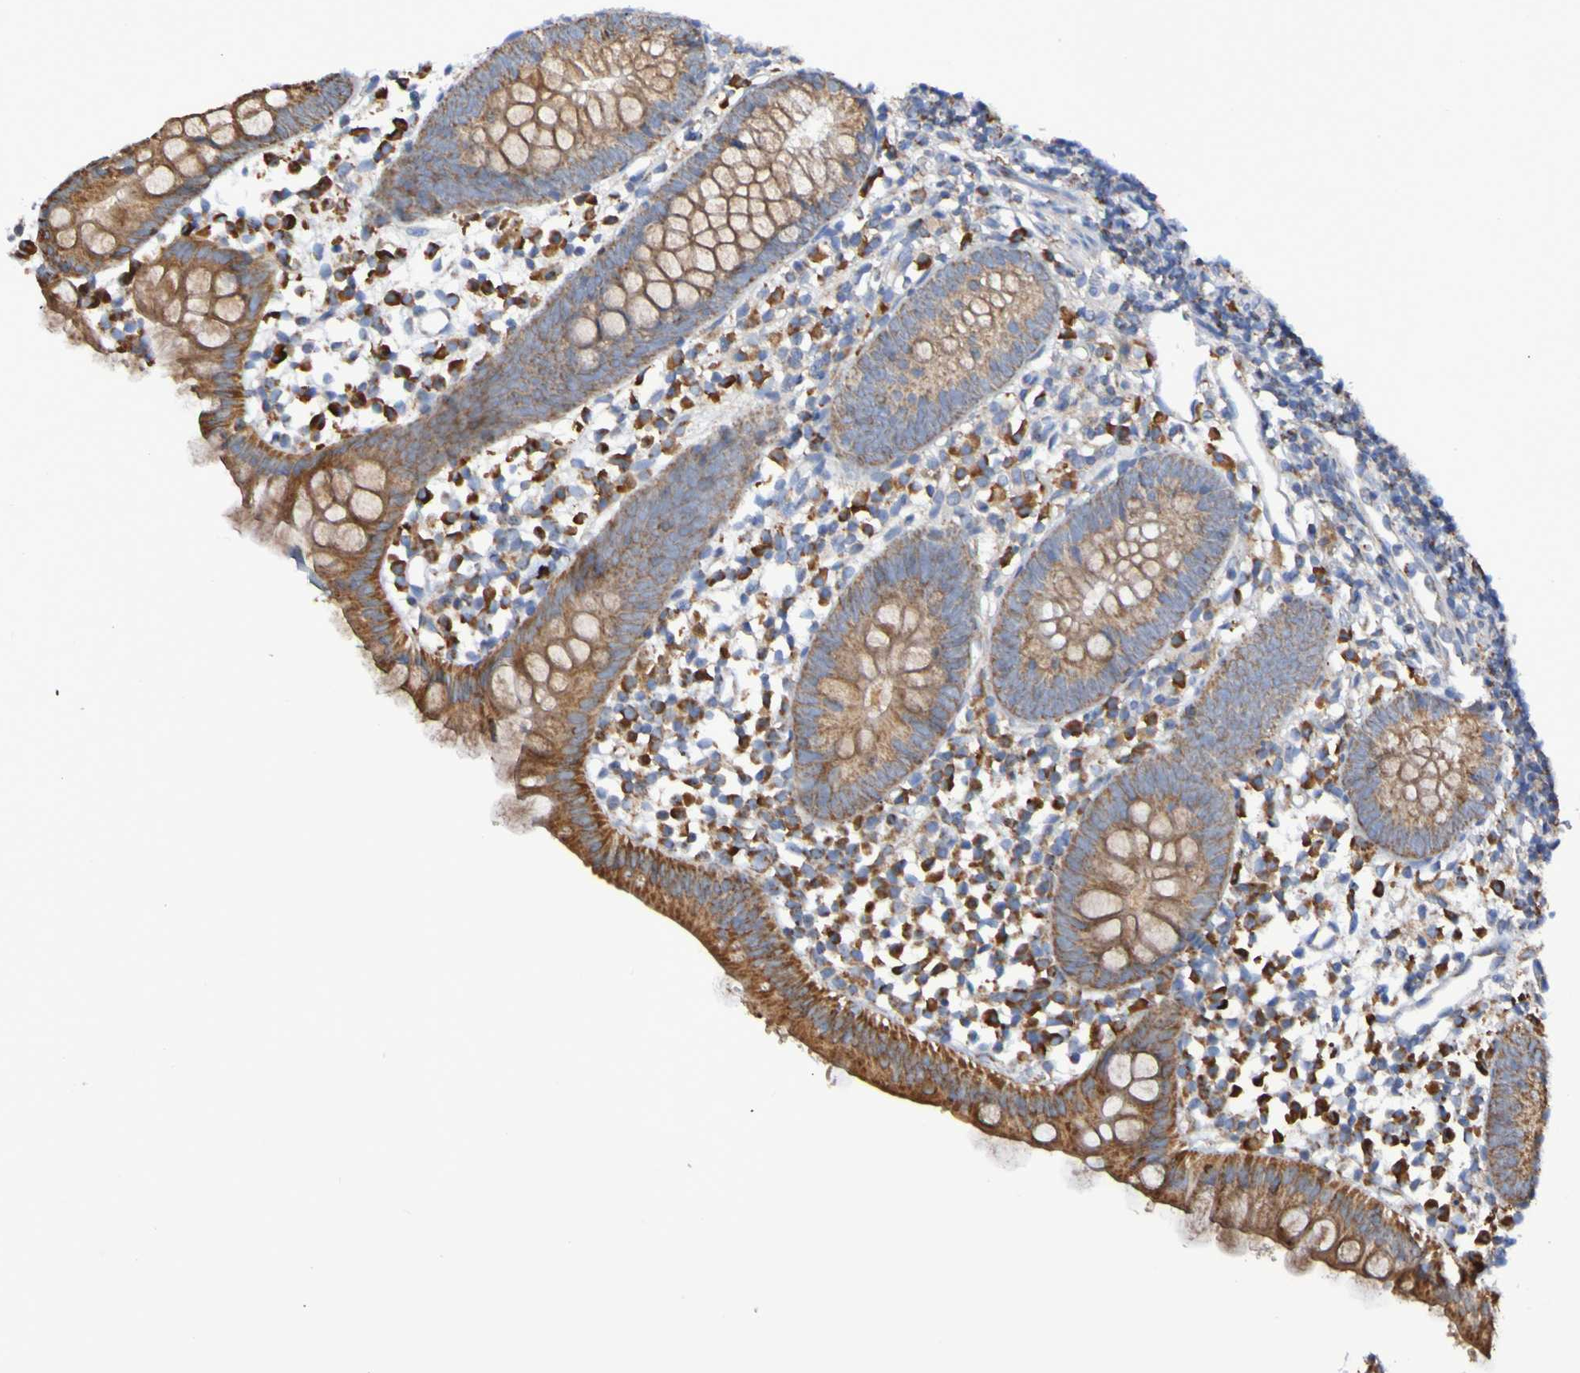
{"staining": {"intensity": "strong", "quantity": ">75%", "location": "cytoplasmic/membranous"}, "tissue": "appendix", "cell_type": "Glandular cells", "image_type": "normal", "snomed": [{"axis": "morphology", "description": "Normal tissue, NOS"}, {"axis": "topography", "description": "Appendix"}], "caption": "This is an image of immunohistochemistry staining of normal appendix, which shows strong expression in the cytoplasmic/membranous of glandular cells.", "gene": "IL18R1", "patient": {"sex": "female", "age": 20}}